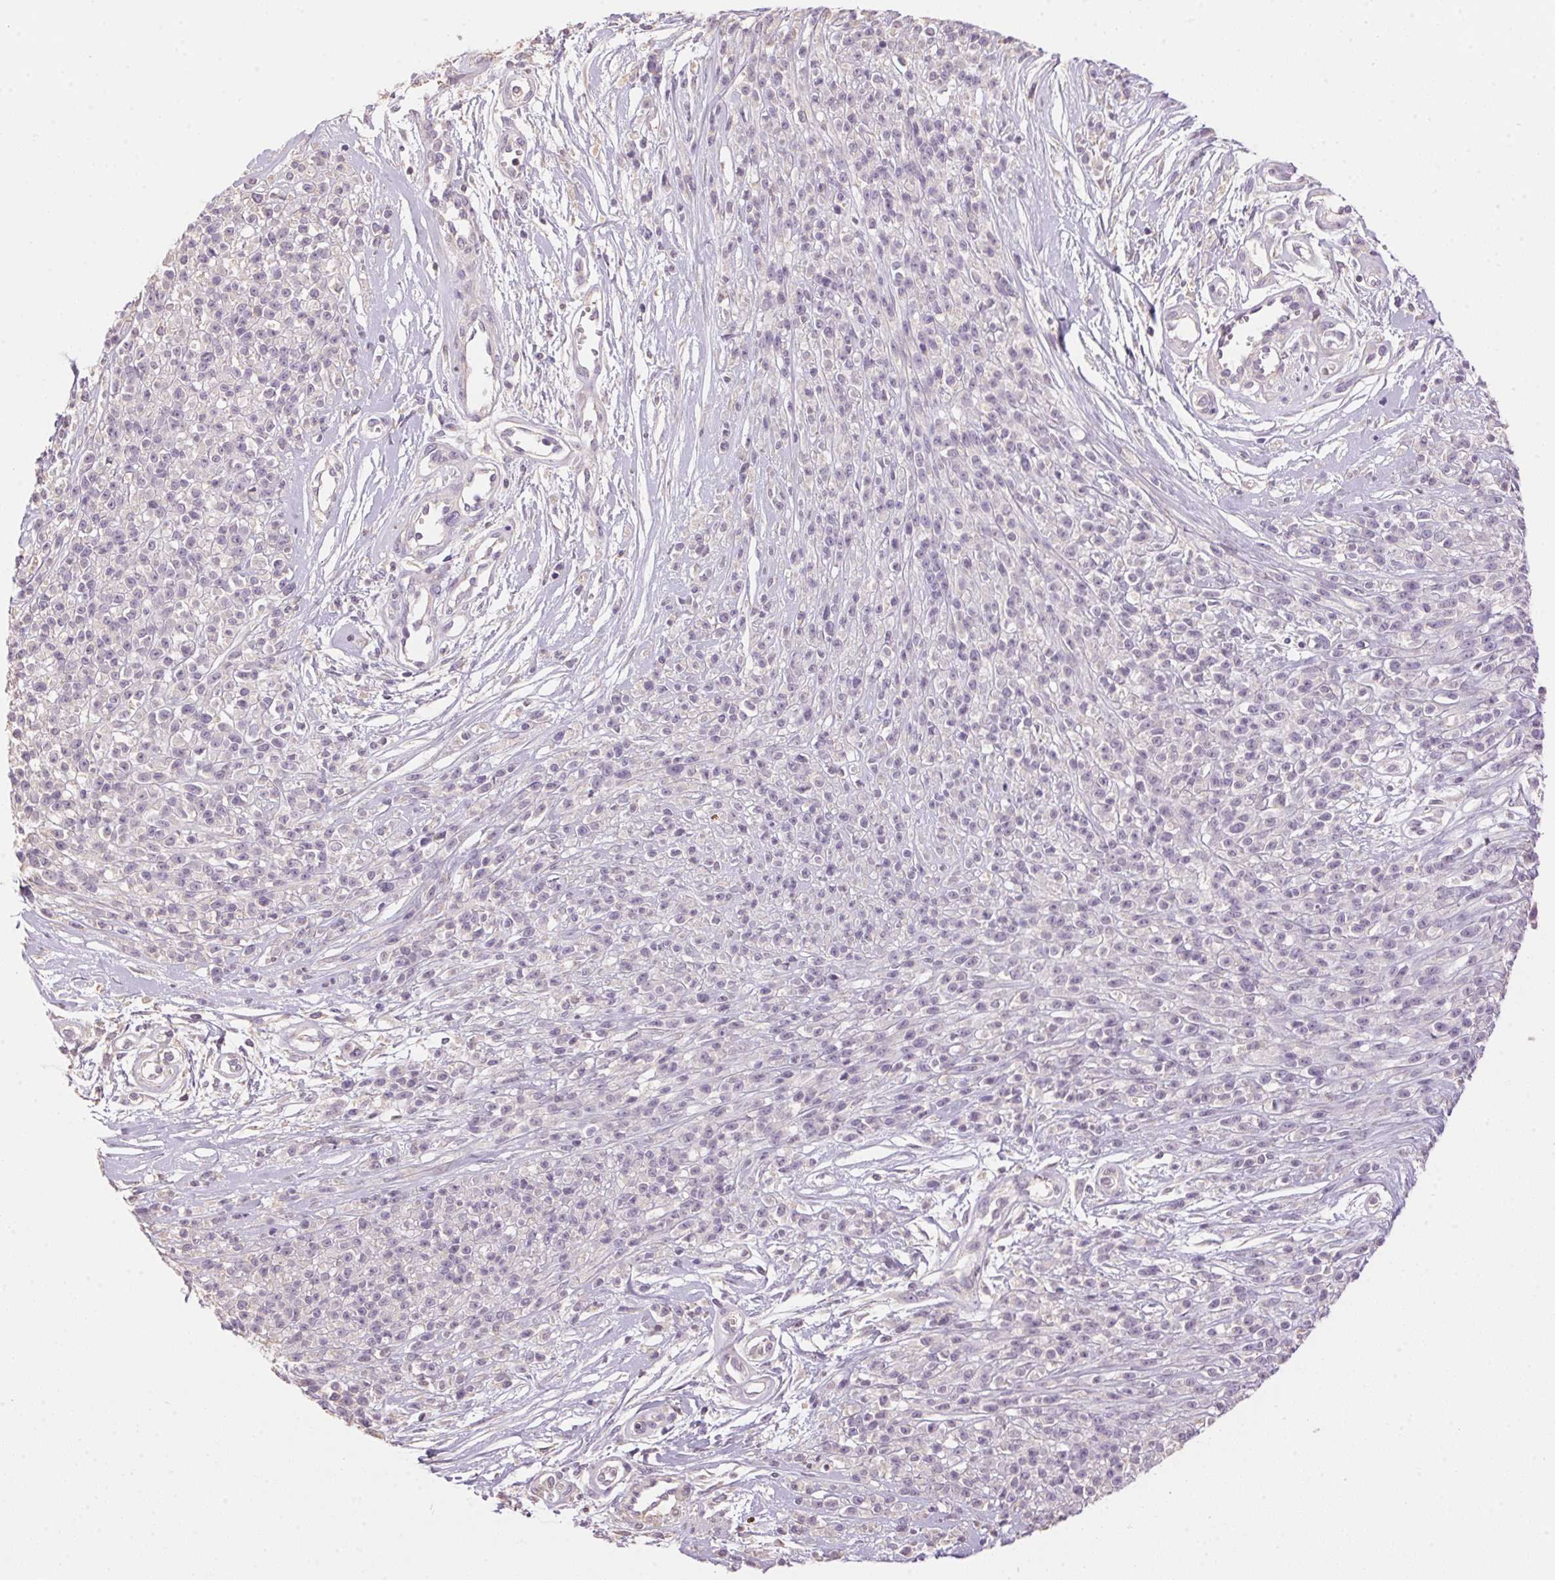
{"staining": {"intensity": "negative", "quantity": "none", "location": "none"}, "tissue": "melanoma", "cell_type": "Tumor cells", "image_type": "cancer", "snomed": [{"axis": "morphology", "description": "Malignant melanoma, NOS"}, {"axis": "topography", "description": "Skin"}, {"axis": "topography", "description": "Skin of trunk"}], "caption": "Human melanoma stained for a protein using IHC exhibits no expression in tumor cells.", "gene": "LYZL6", "patient": {"sex": "male", "age": 74}}